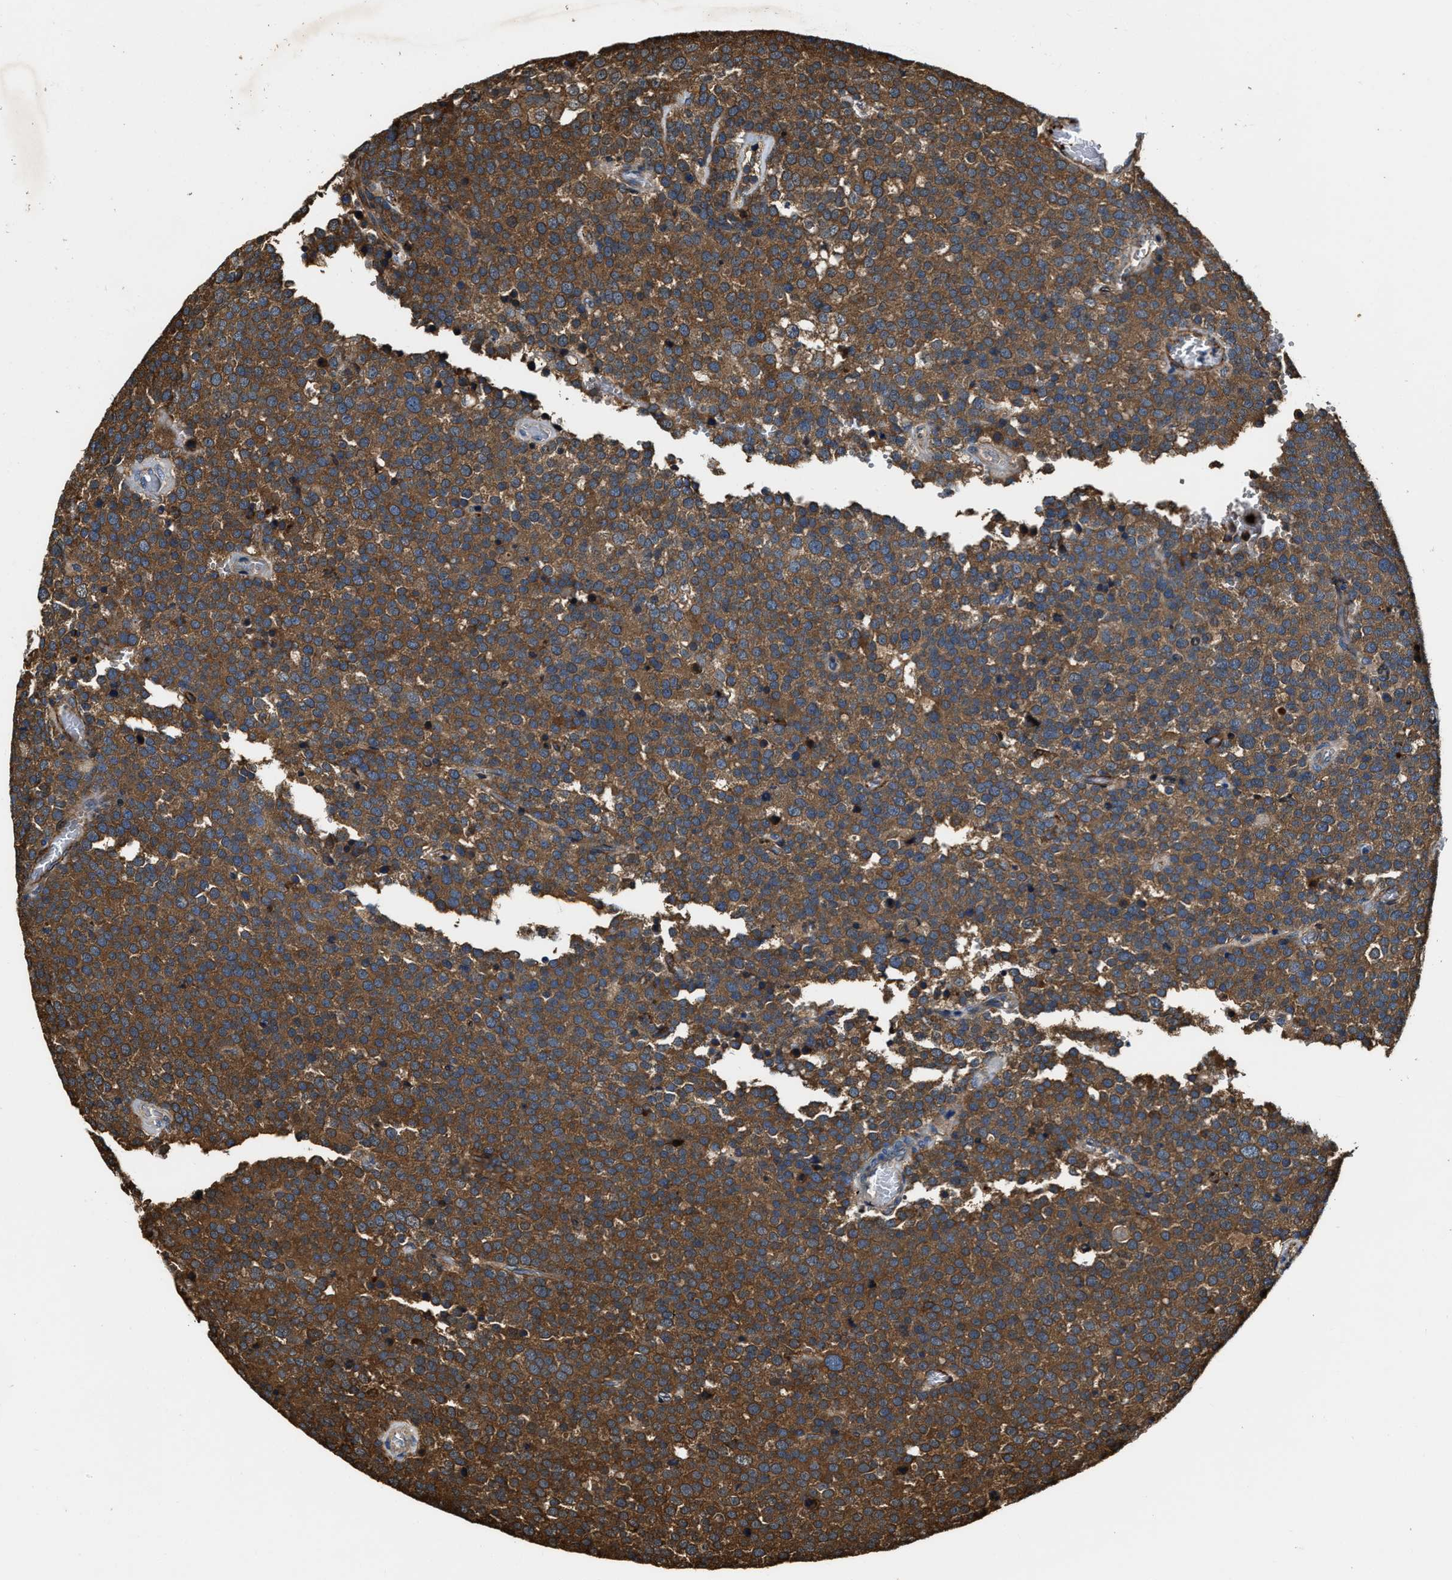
{"staining": {"intensity": "strong", "quantity": ">75%", "location": "cytoplasmic/membranous"}, "tissue": "testis cancer", "cell_type": "Tumor cells", "image_type": "cancer", "snomed": [{"axis": "morphology", "description": "Normal tissue, NOS"}, {"axis": "morphology", "description": "Seminoma, NOS"}, {"axis": "topography", "description": "Testis"}], "caption": "Human seminoma (testis) stained with a brown dye shows strong cytoplasmic/membranous positive staining in approximately >75% of tumor cells.", "gene": "GFRA3", "patient": {"sex": "male", "age": 71}}